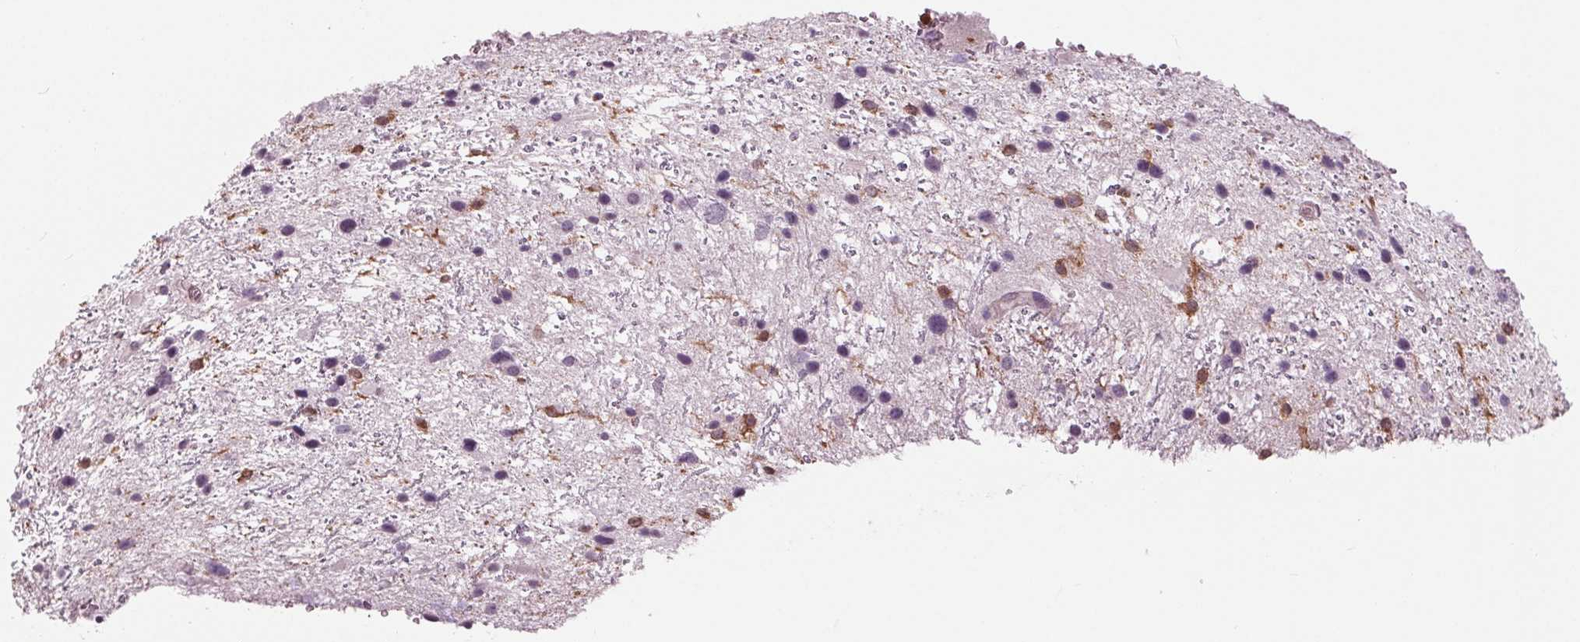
{"staining": {"intensity": "negative", "quantity": "none", "location": "none"}, "tissue": "glioma", "cell_type": "Tumor cells", "image_type": "cancer", "snomed": [{"axis": "morphology", "description": "Glioma, malignant, Low grade"}, {"axis": "topography", "description": "Brain"}], "caption": "There is no significant expression in tumor cells of malignant glioma (low-grade).", "gene": "ARHGAP25", "patient": {"sex": "female", "age": 32}}